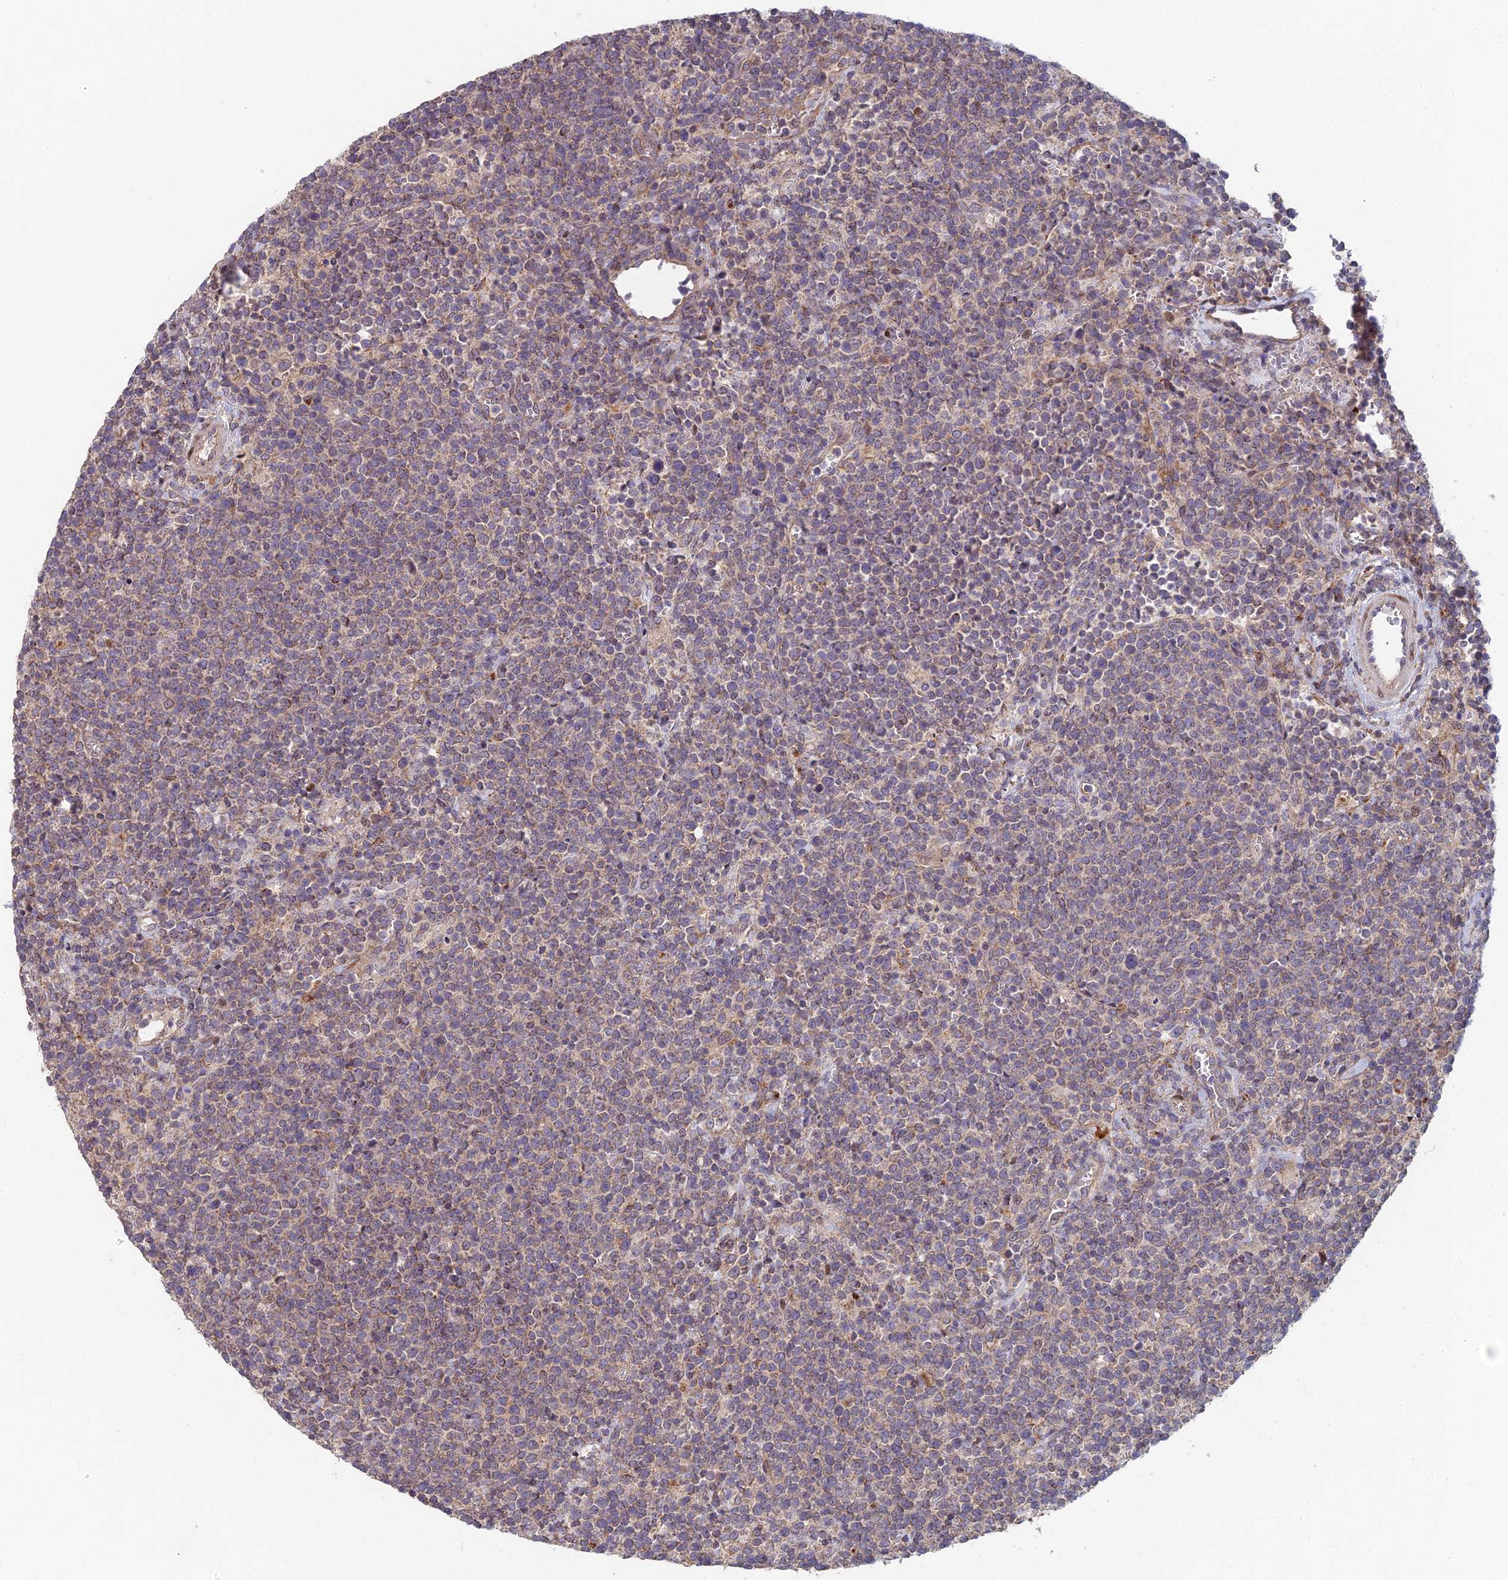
{"staining": {"intensity": "weak", "quantity": "<25%", "location": "cytoplasmic/membranous"}, "tissue": "lymphoma", "cell_type": "Tumor cells", "image_type": "cancer", "snomed": [{"axis": "morphology", "description": "Malignant lymphoma, non-Hodgkin's type, High grade"}, {"axis": "topography", "description": "Lymph node"}], "caption": "A high-resolution micrograph shows immunohistochemistry staining of high-grade malignant lymphoma, non-Hodgkin's type, which shows no significant staining in tumor cells.", "gene": "FOXS1", "patient": {"sex": "male", "age": 61}}